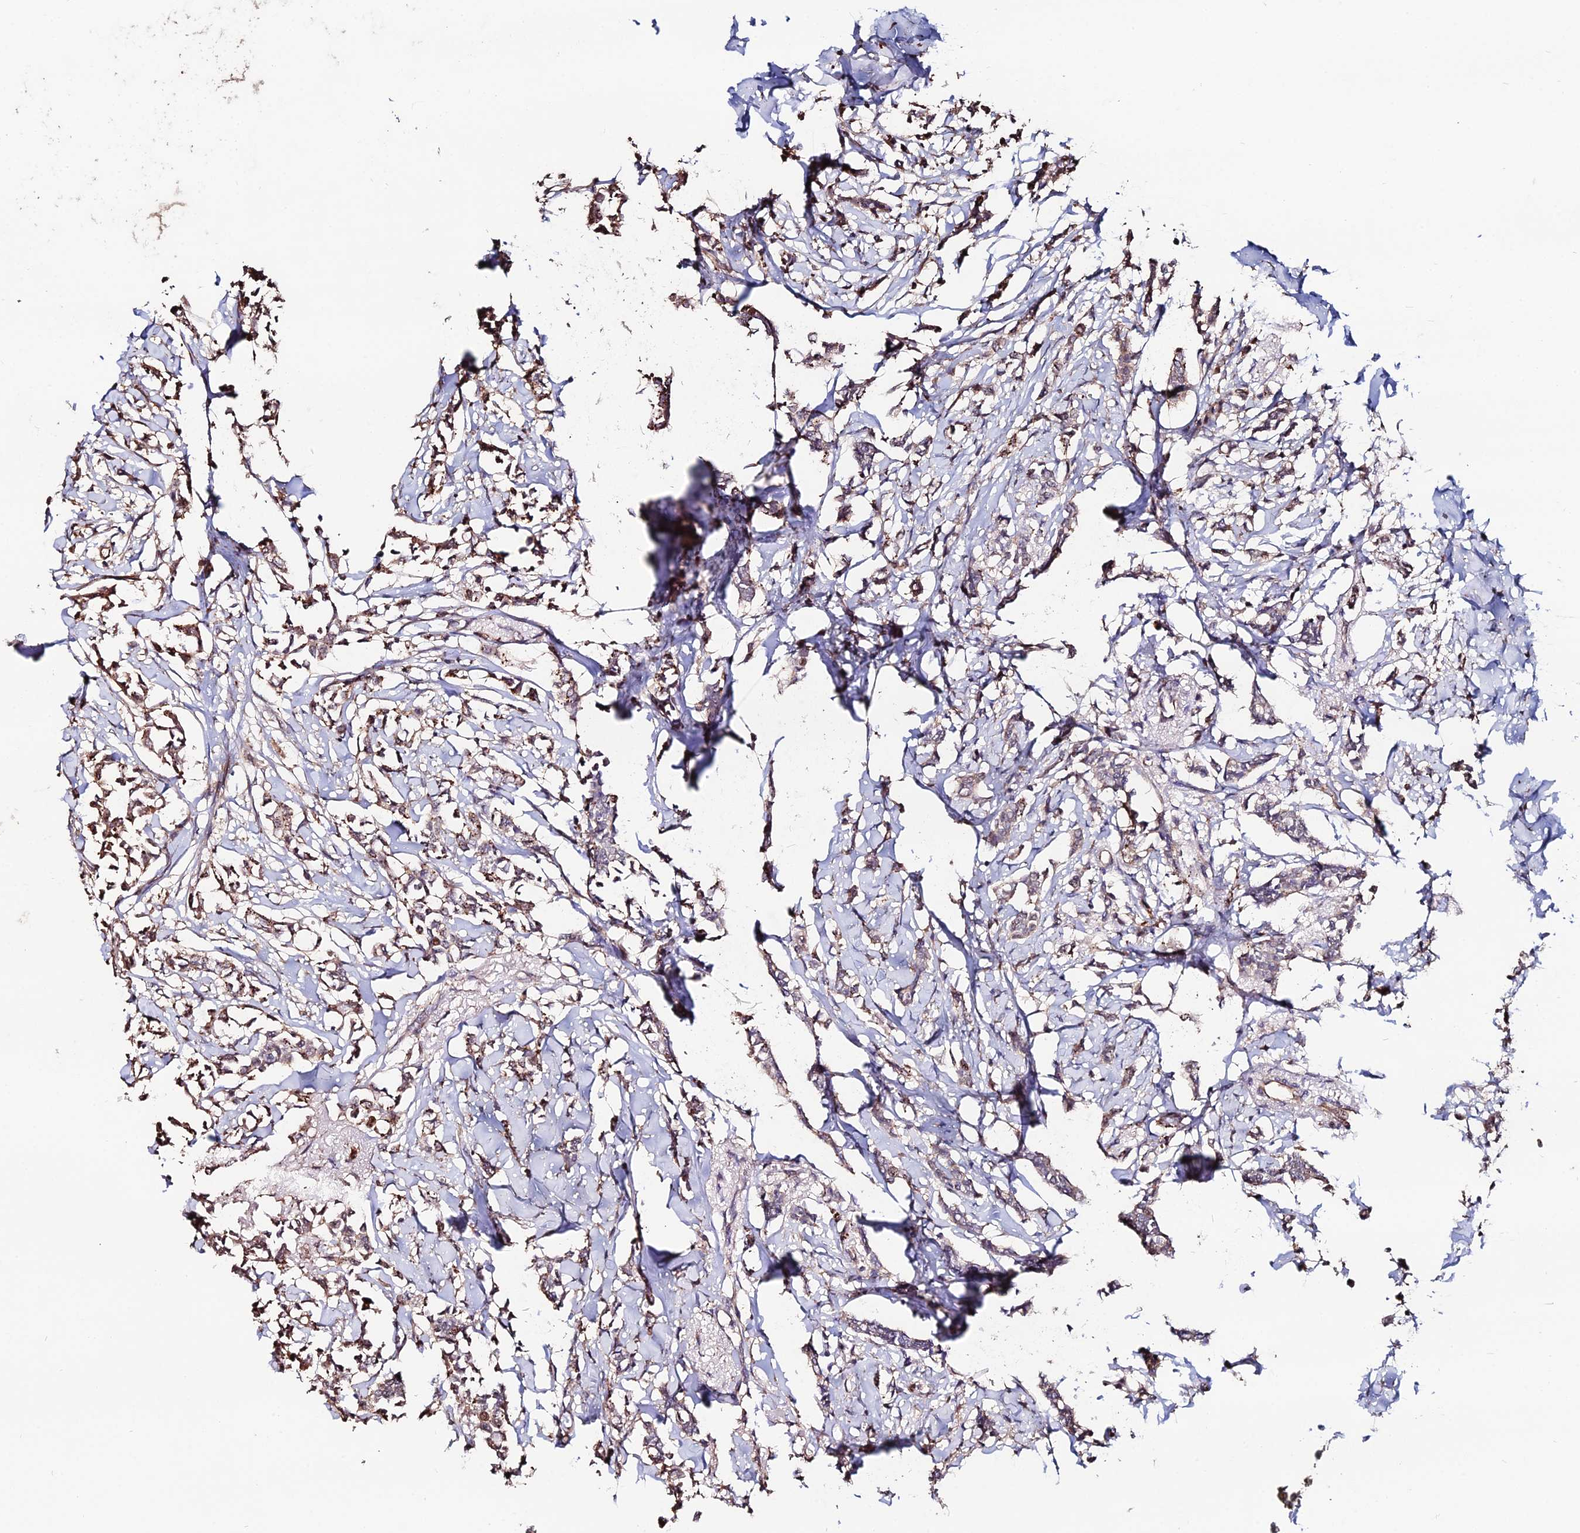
{"staining": {"intensity": "weak", "quantity": "25%-75%", "location": "cytoplasmic/membranous"}, "tissue": "breast cancer", "cell_type": "Tumor cells", "image_type": "cancer", "snomed": [{"axis": "morphology", "description": "Duct carcinoma"}, {"axis": "topography", "description": "Breast"}], "caption": "The histopathology image reveals immunohistochemical staining of breast cancer. There is weak cytoplasmic/membranous staining is present in approximately 25%-75% of tumor cells. (IHC, brightfield microscopy, high magnification).", "gene": "ACTR5", "patient": {"sex": "female", "age": 41}}